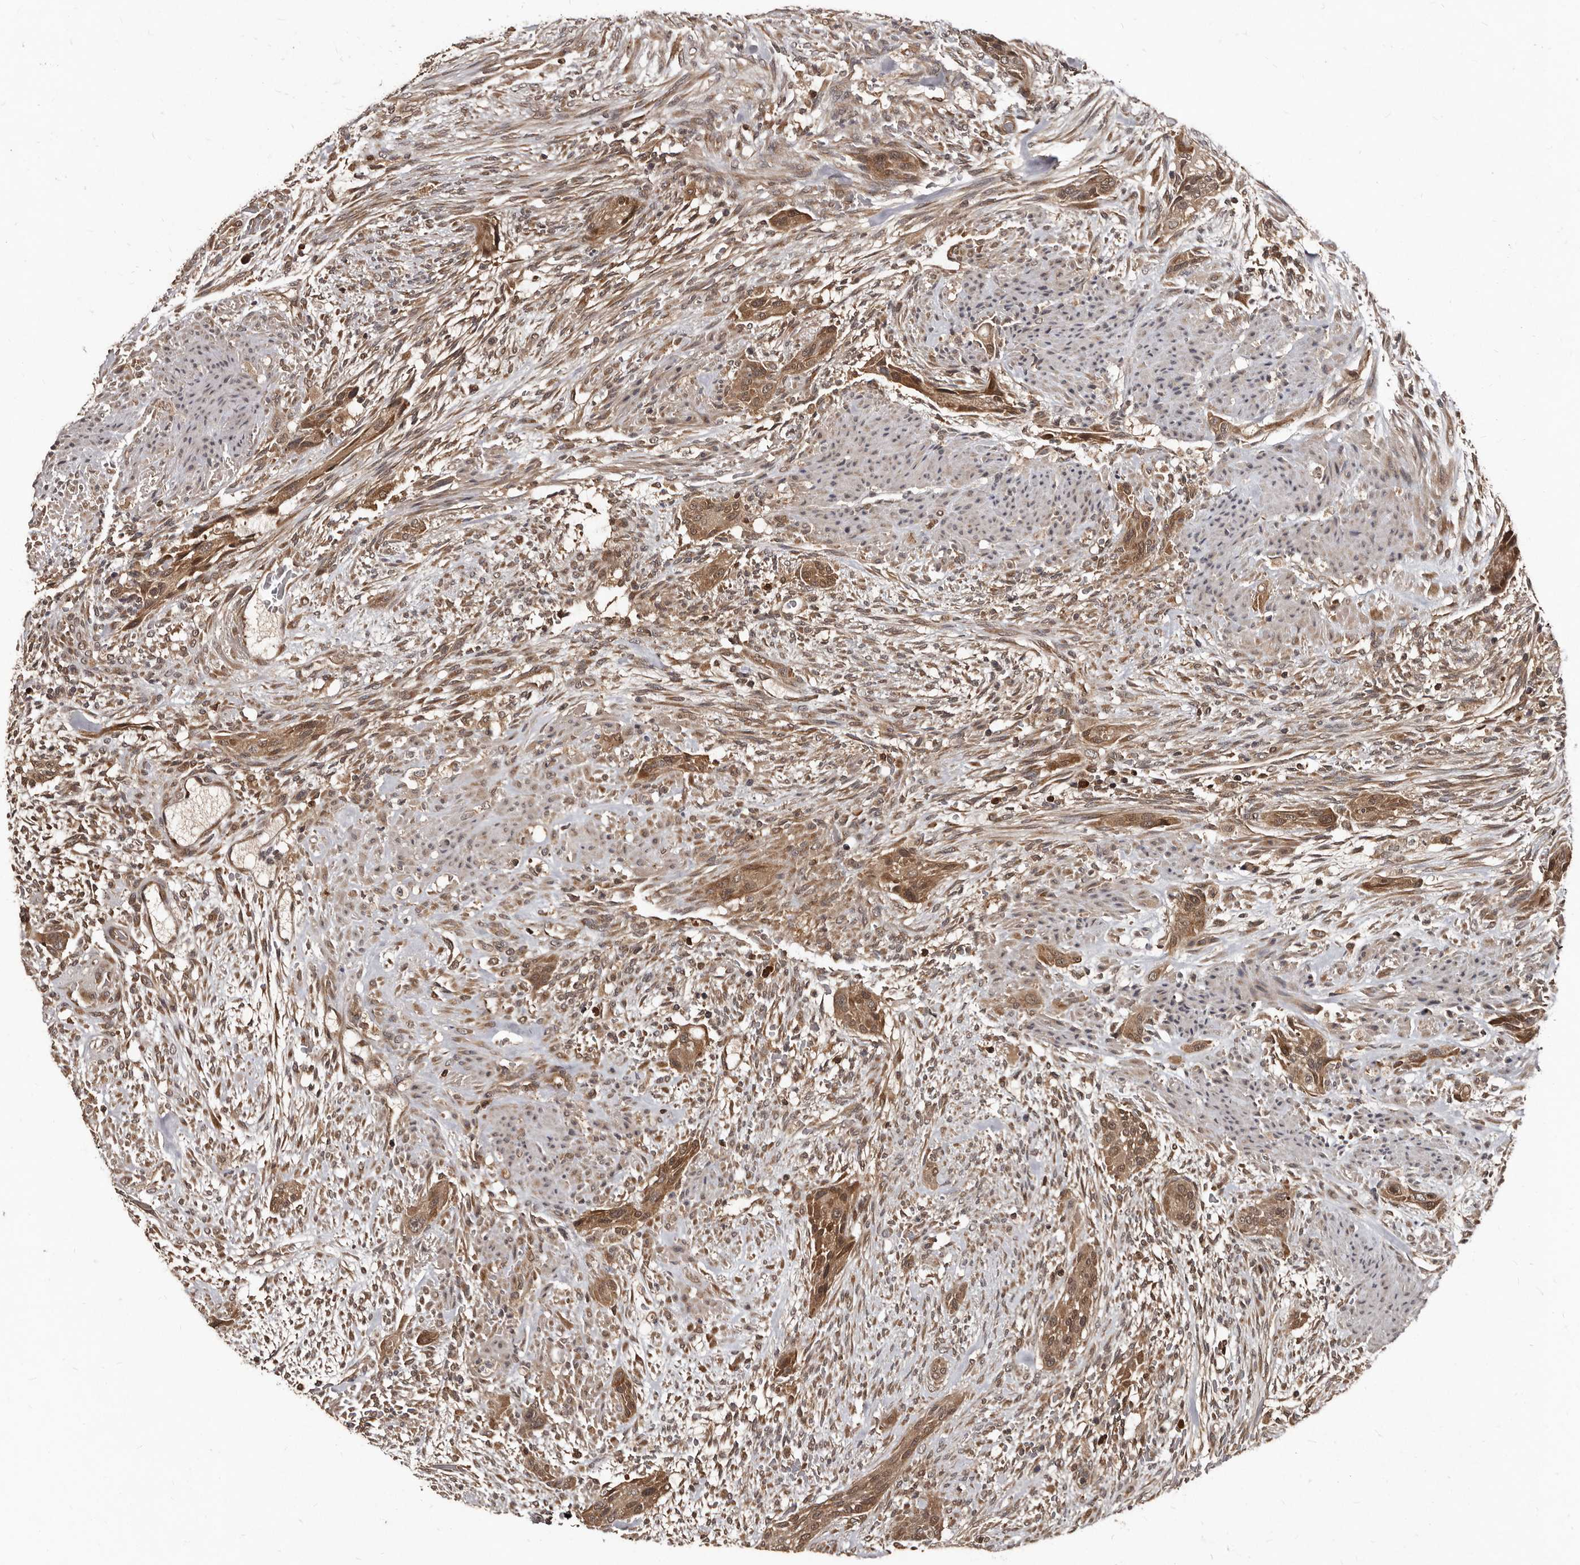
{"staining": {"intensity": "moderate", "quantity": ">75%", "location": "cytoplasmic/membranous"}, "tissue": "urothelial cancer", "cell_type": "Tumor cells", "image_type": "cancer", "snomed": [{"axis": "morphology", "description": "Urothelial carcinoma, High grade"}, {"axis": "topography", "description": "Urinary bladder"}], "caption": "A photomicrograph of urothelial carcinoma (high-grade) stained for a protein reveals moderate cytoplasmic/membranous brown staining in tumor cells.", "gene": "PMVK", "patient": {"sex": "male", "age": 35}}